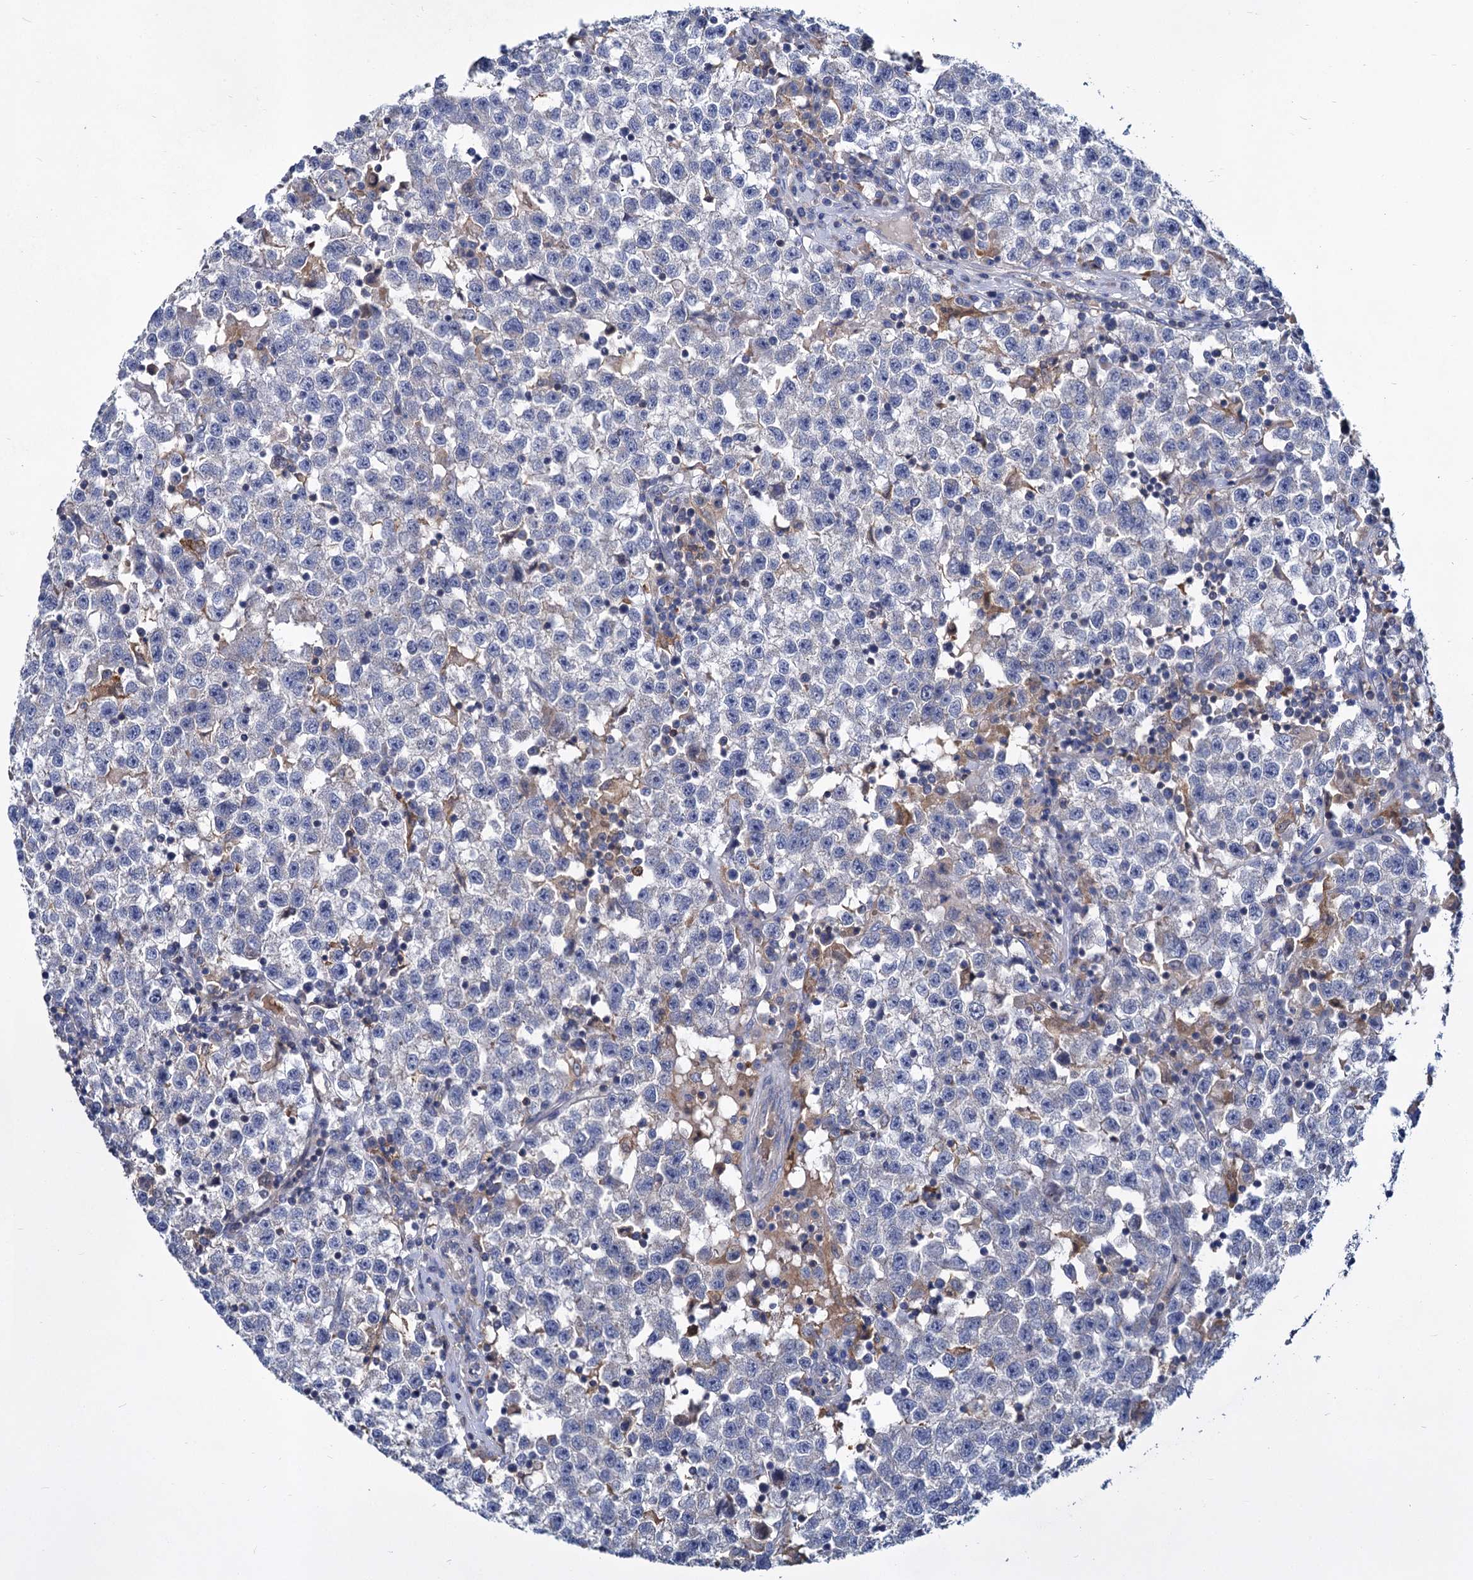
{"staining": {"intensity": "weak", "quantity": "<25%", "location": "cytoplasmic/membranous"}, "tissue": "testis cancer", "cell_type": "Tumor cells", "image_type": "cancer", "snomed": [{"axis": "morphology", "description": "Seminoma, NOS"}, {"axis": "topography", "description": "Testis"}], "caption": "Tumor cells are negative for protein expression in human testis cancer (seminoma).", "gene": "GCLC", "patient": {"sex": "male", "age": 22}}